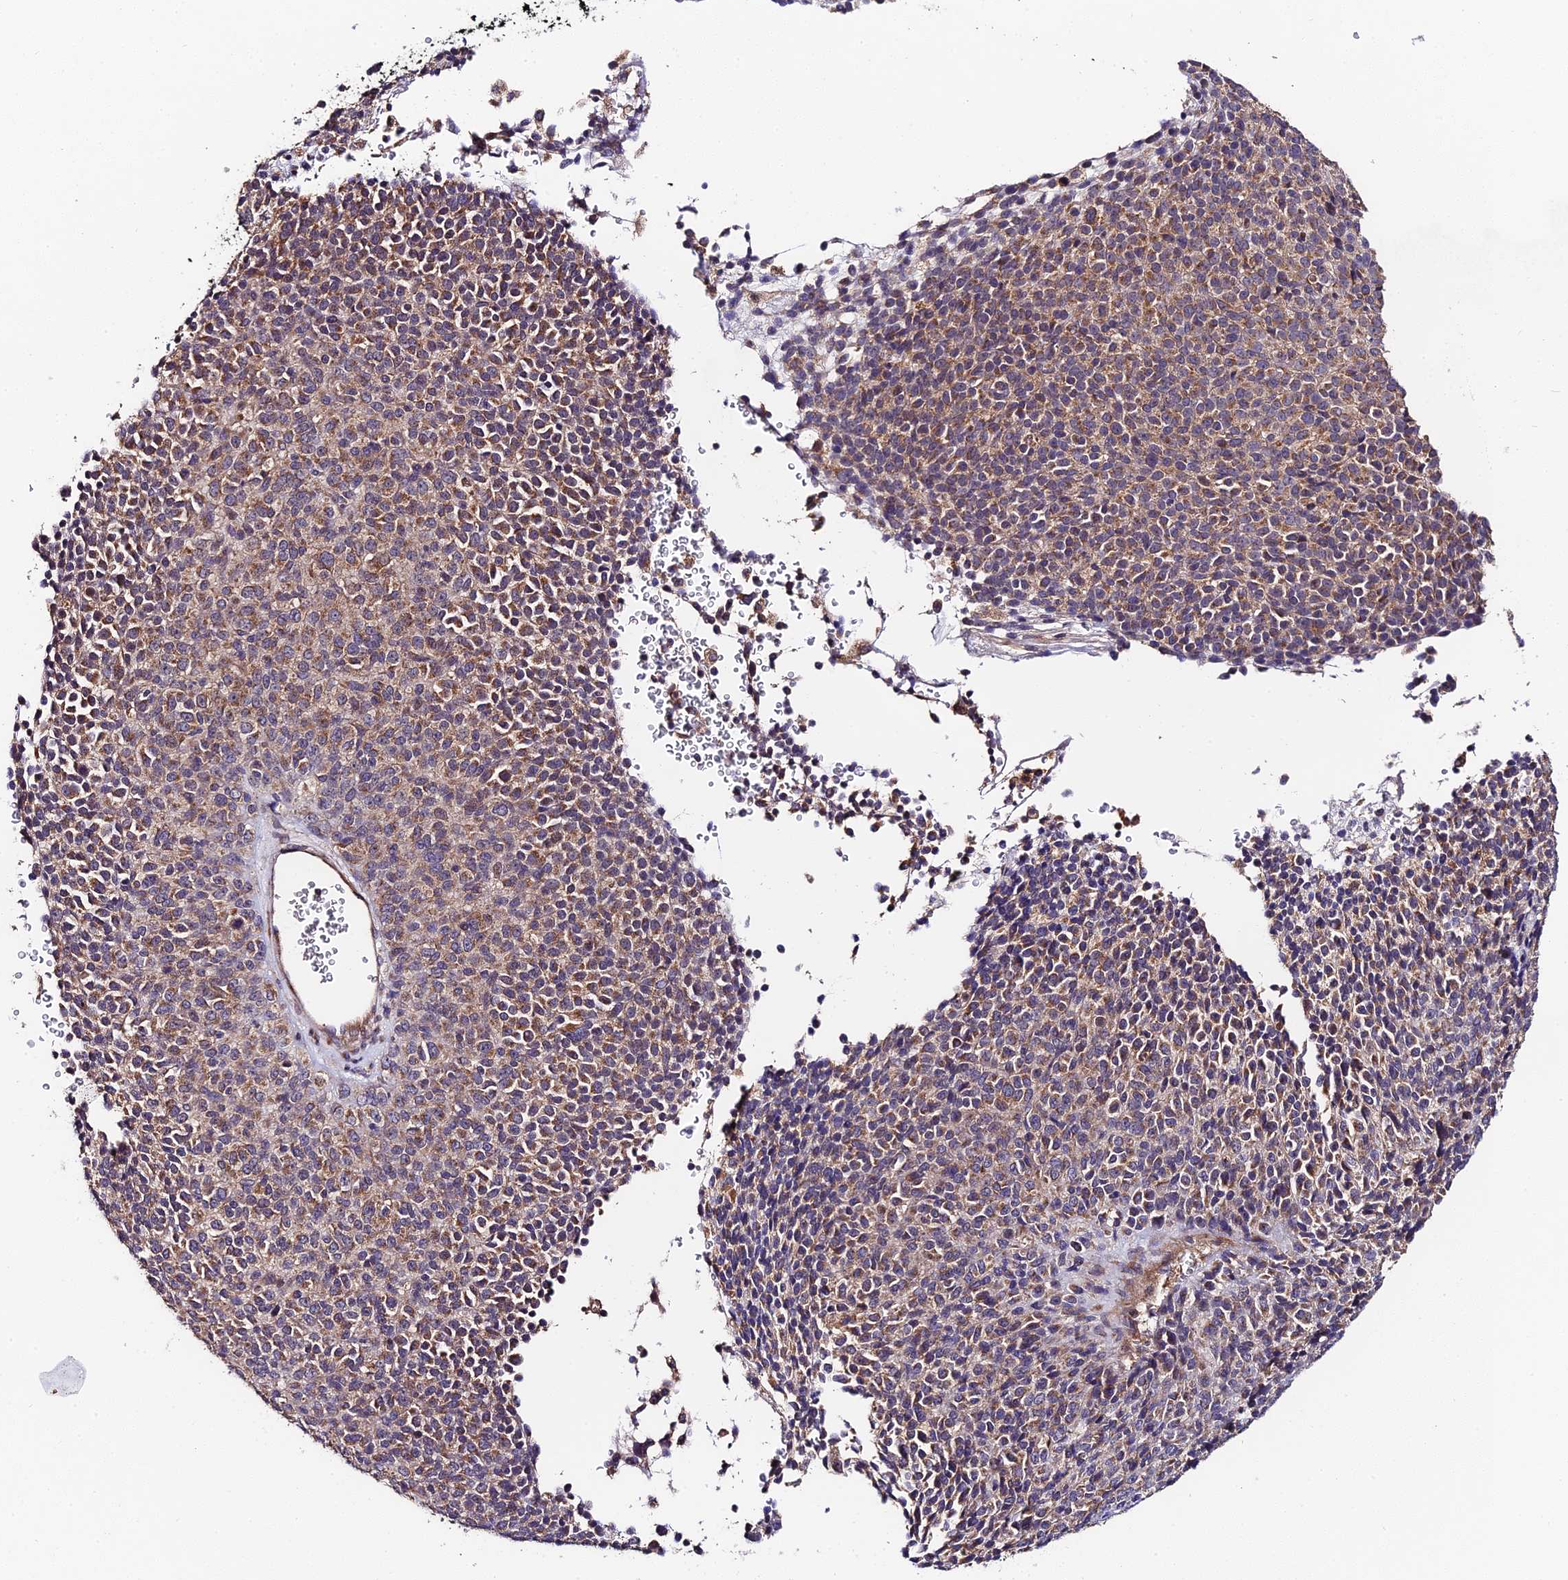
{"staining": {"intensity": "moderate", "quantity": "25%-75%", "location": "cytoplasmic/membranous"}, "tissue": "melanoma", "cell_type": "Tumor cells", "image_type": "cancer", "snomed": [{"axis": "morphology", "description": "Malignant melanoma, Metastatic site"}, {"axis": "topography", "description": "Brain"}], "caption": "A histopathology image of melanoma stained for a protein exhibits moderate cytoplasmic/membranous brown staining in tumor cells. (IHC, brightfield microscopy, high magnification).", "gene": "C3orf20", "patient": {"sex": "female", "age": 56}}